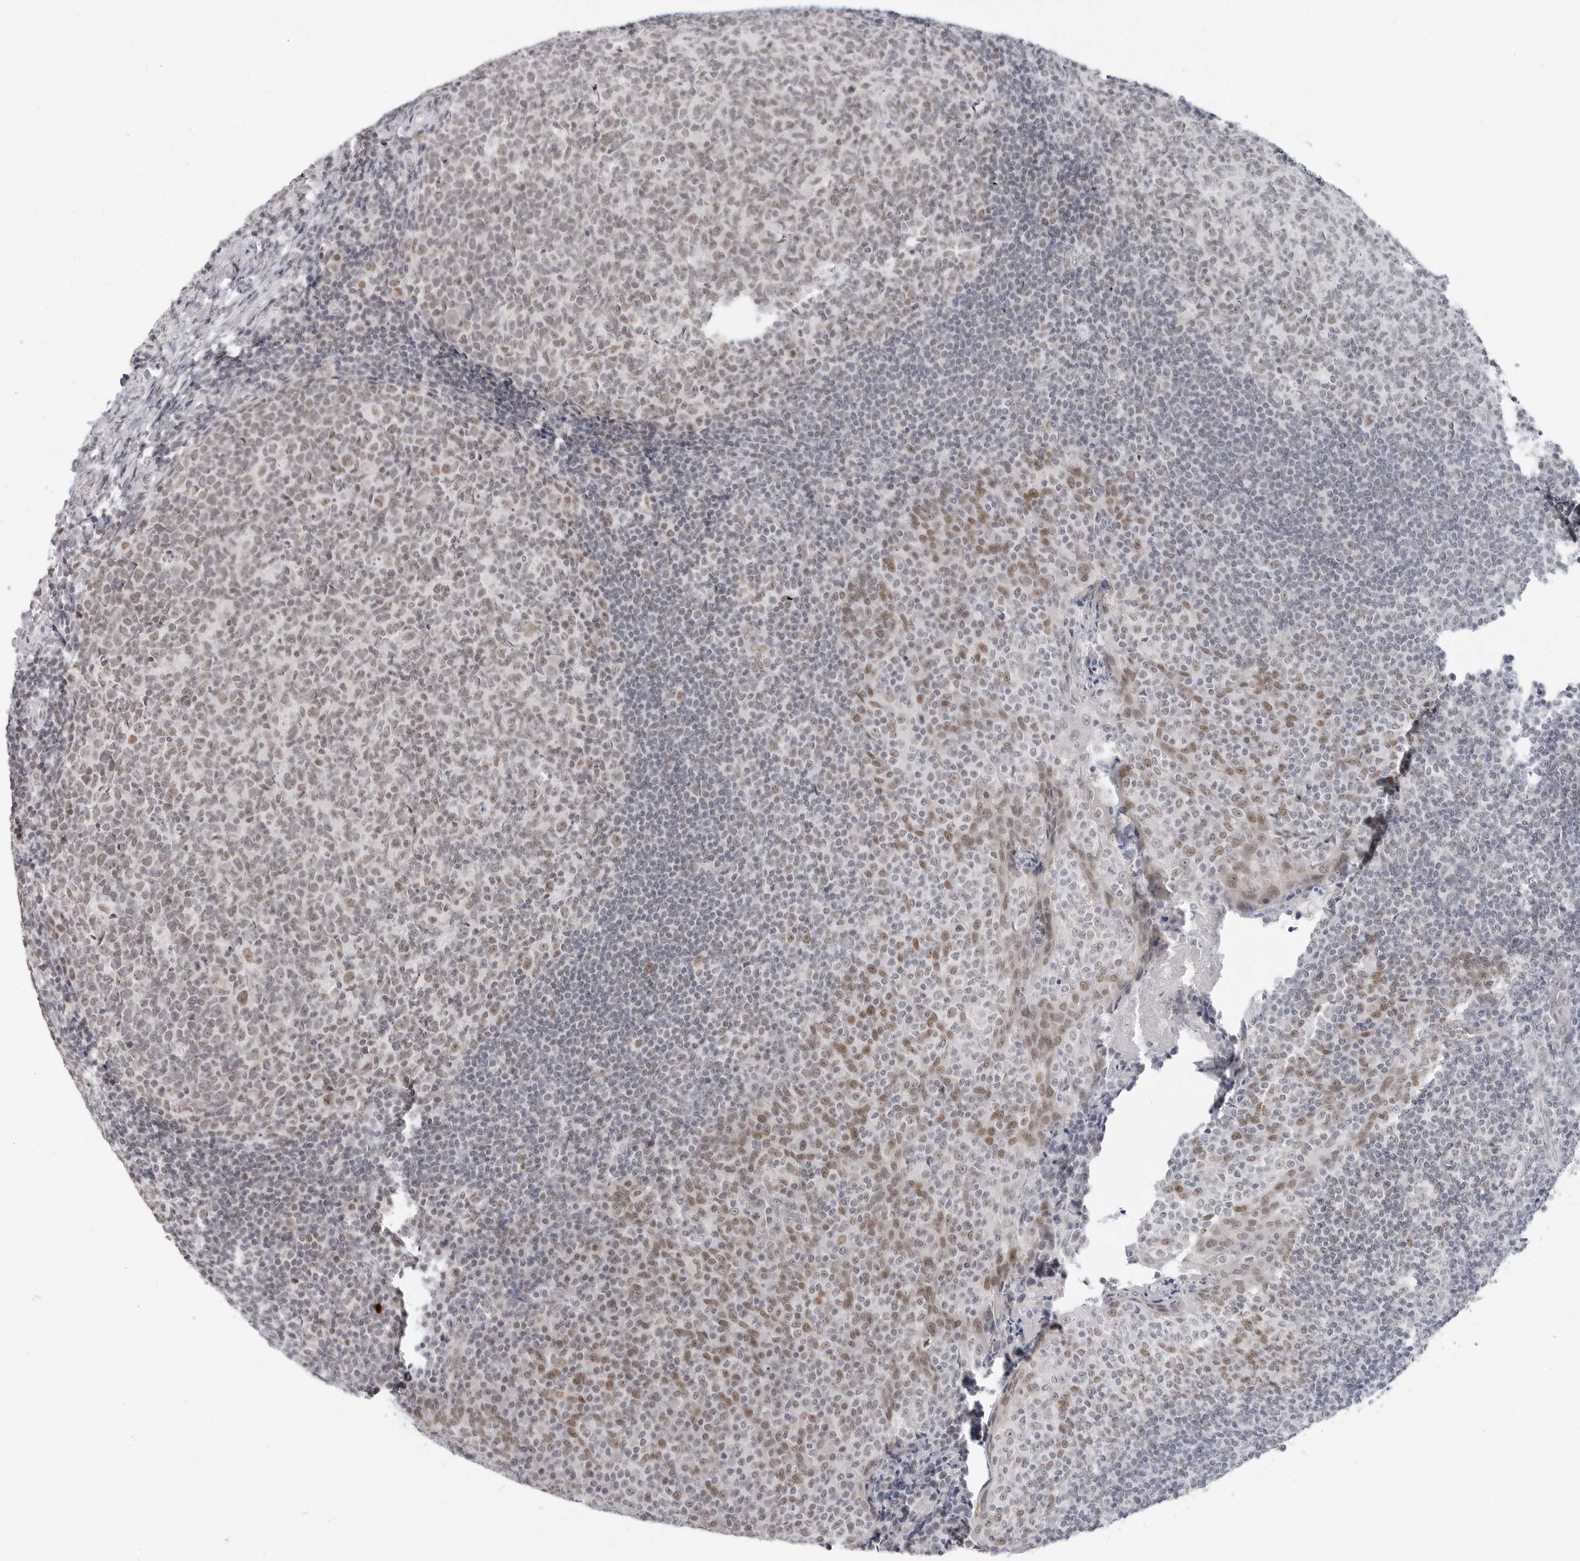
{"staining": {"intensity": "weak", "quantity": "<25%", "location": "nuclear"}, "tissue": "tonsil", "cell_type": "Germinal center cells", "image_type": "normal", "snomed": [{"axis": "morphology", "description": "Normal tissue, NOS"}, {"axis": "topography", "description": "Tonsil"}], "caption": "Germinal center cells show no significant positivity in benign tonsil. Brightfield microscopy of immunohistochemistry (IHC) stained with DAB (3,3'-diaminobenzidine) (brown) and hematoxylin (blue), captured at high magnification.", "gene": "FOXK2", "patient": {"sex": "female", "age": 19}}